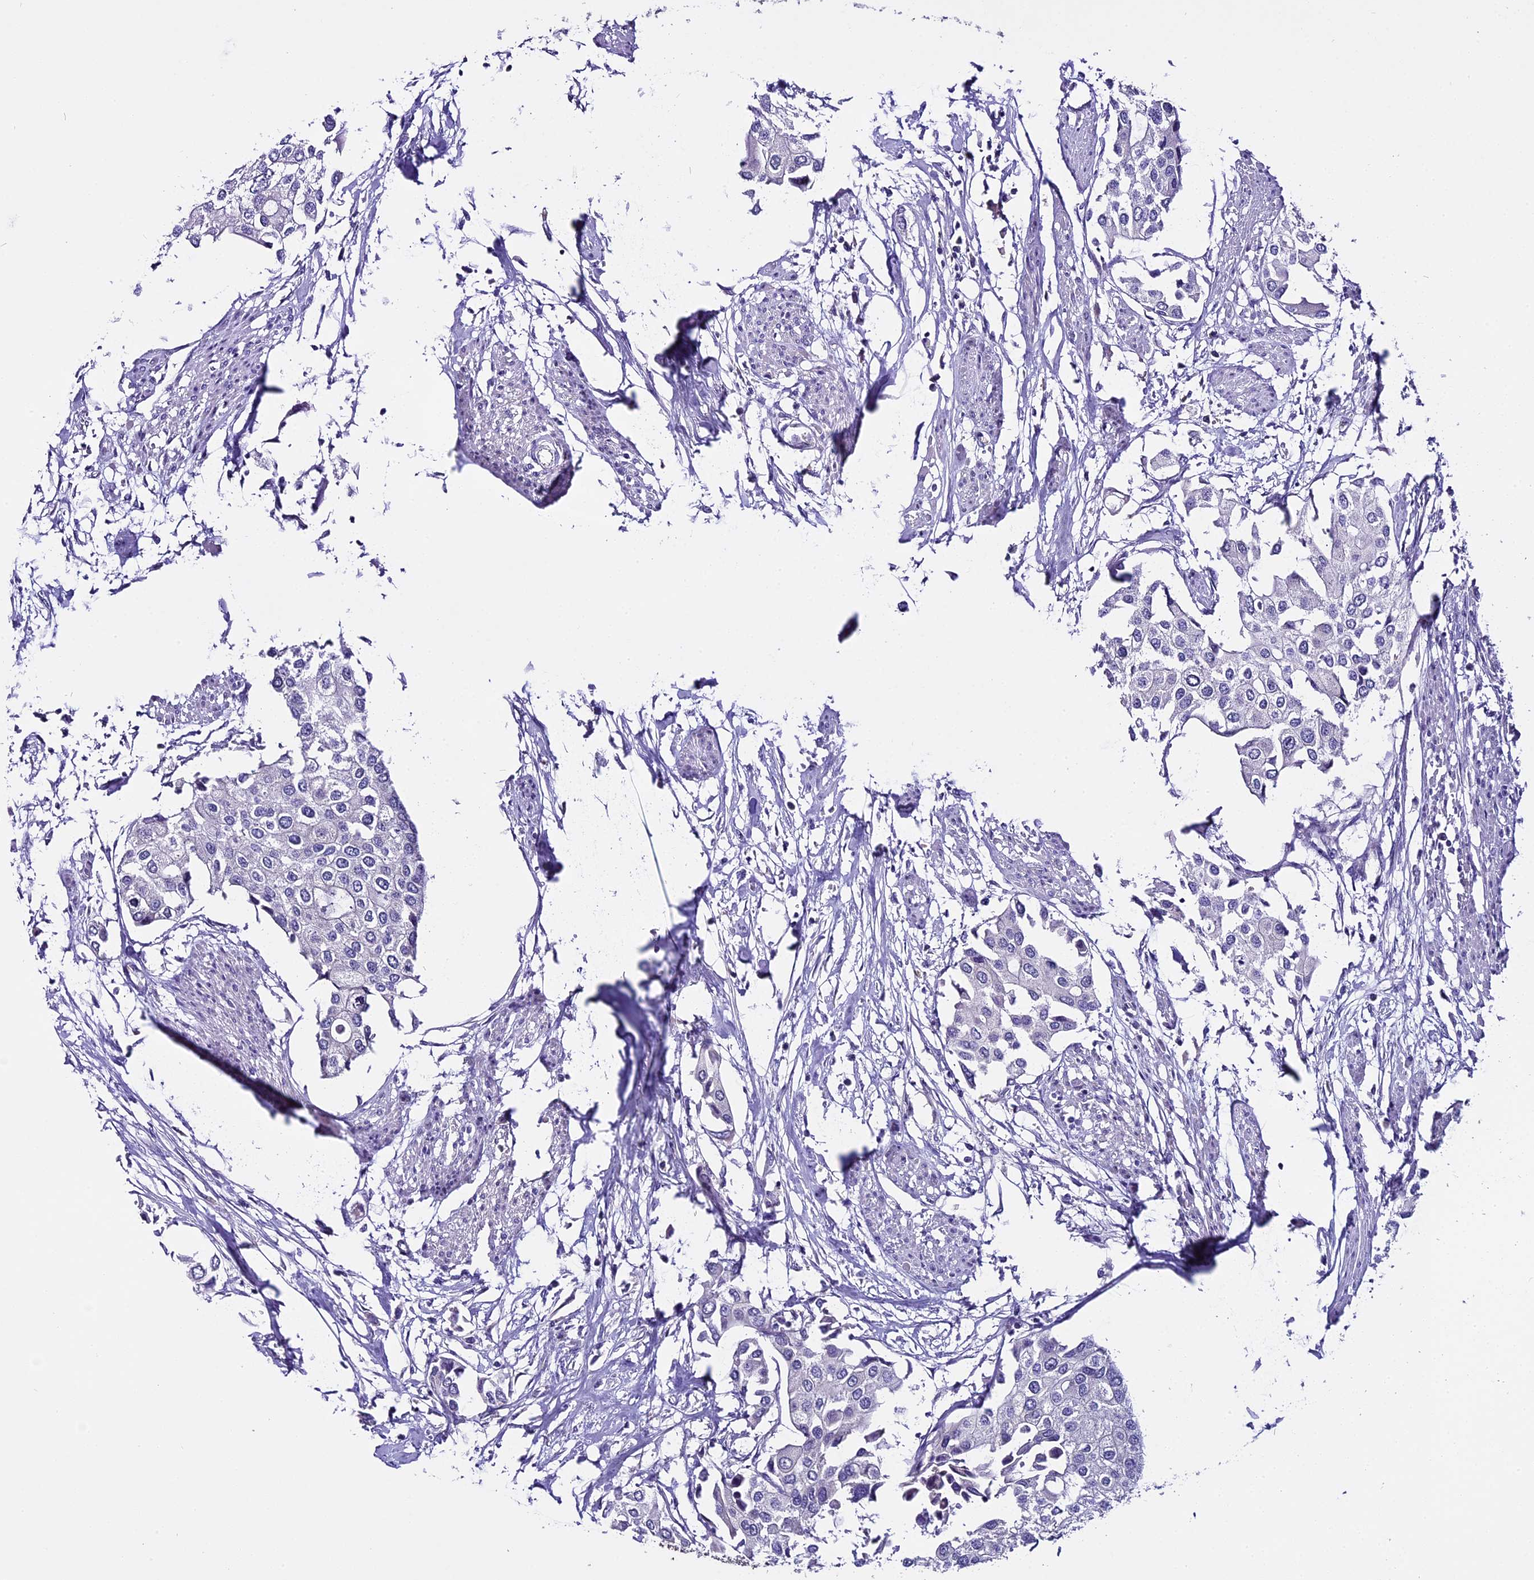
{"staining": {"intensity": "negative", "quantity": "none", "location": "none"}, "tissue": "urothelial cancer", "cell_type": "Tumor cells", "image_type": "cancer", "snomed": [{"axis": "morphology", "description": "Urothelial carcinoma, High grade"}, {"axis": "topography", "description": "Urinary bladder"}], "caption": "DAB (3,3'-diaminobenzidine) immunohistochemical staining of human high-grade urothelial carcinoma exhibits no significant expression in tumor cells.", "gene": "C9orf40", "patient": {"sex": "male", "age": 64}}